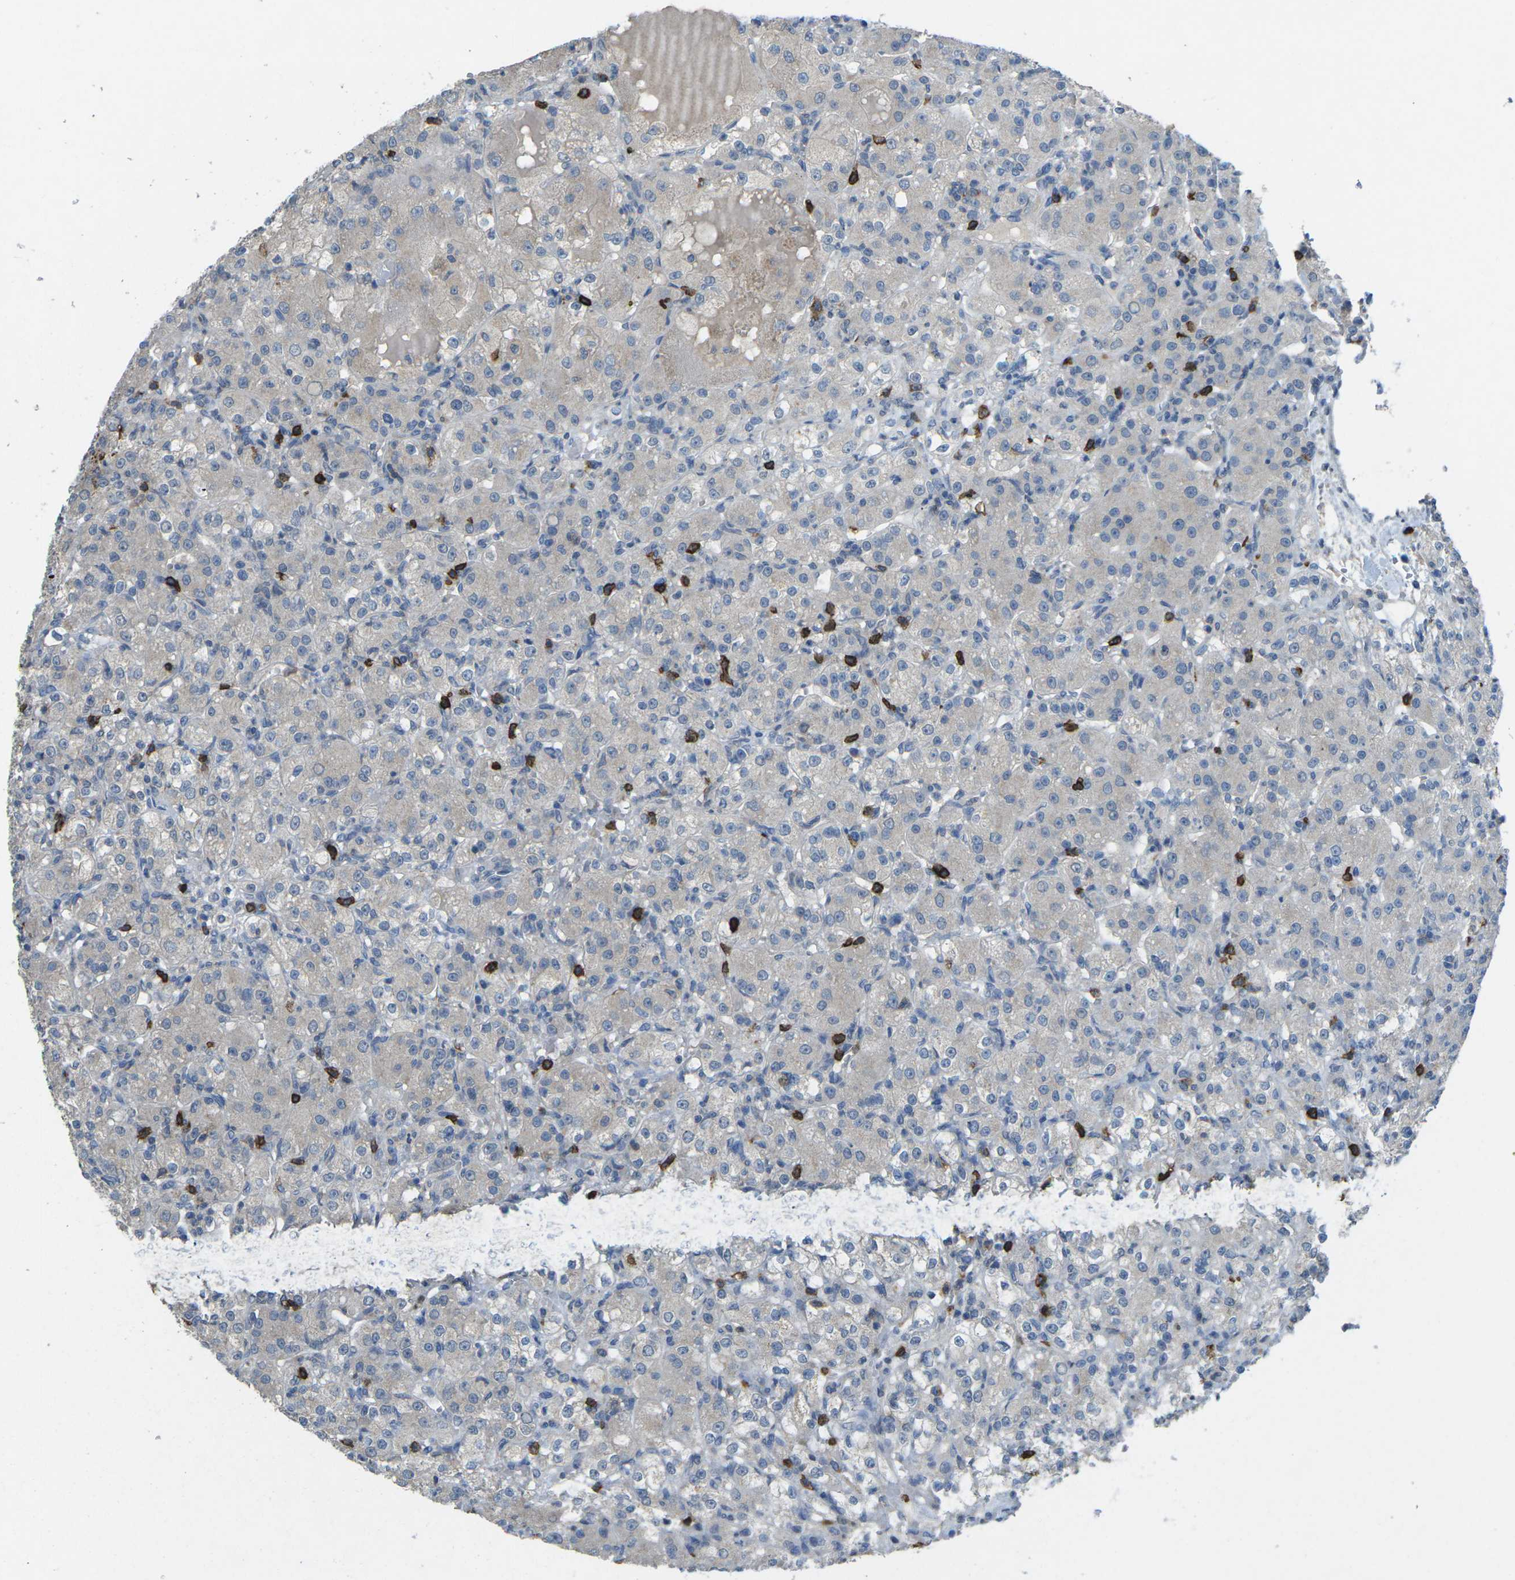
{"staining": {"intensity": "negative", "quantity": "none", "location": "none"}, "tissue": "renal cancer", "cell_type": "Tumor cells", "image_type": "cancer", "snomed": [{"axis": "morphology", "description": "Normal tissue, NOS"}, {"axis": "morphology", "description": "Adenocarcinoma, NOS"}, {"axis": "topography", "description": "Kidney"}], "caption": "Histopathology image shows no protein staining in tumor cells of renal adenocarcinoma tissue. (DAB (3,3'-diaminobenzidine) immunohistochemistry, high magnification).", "gene": "CD19", "patient": {"sex": "male", "age": 61}}